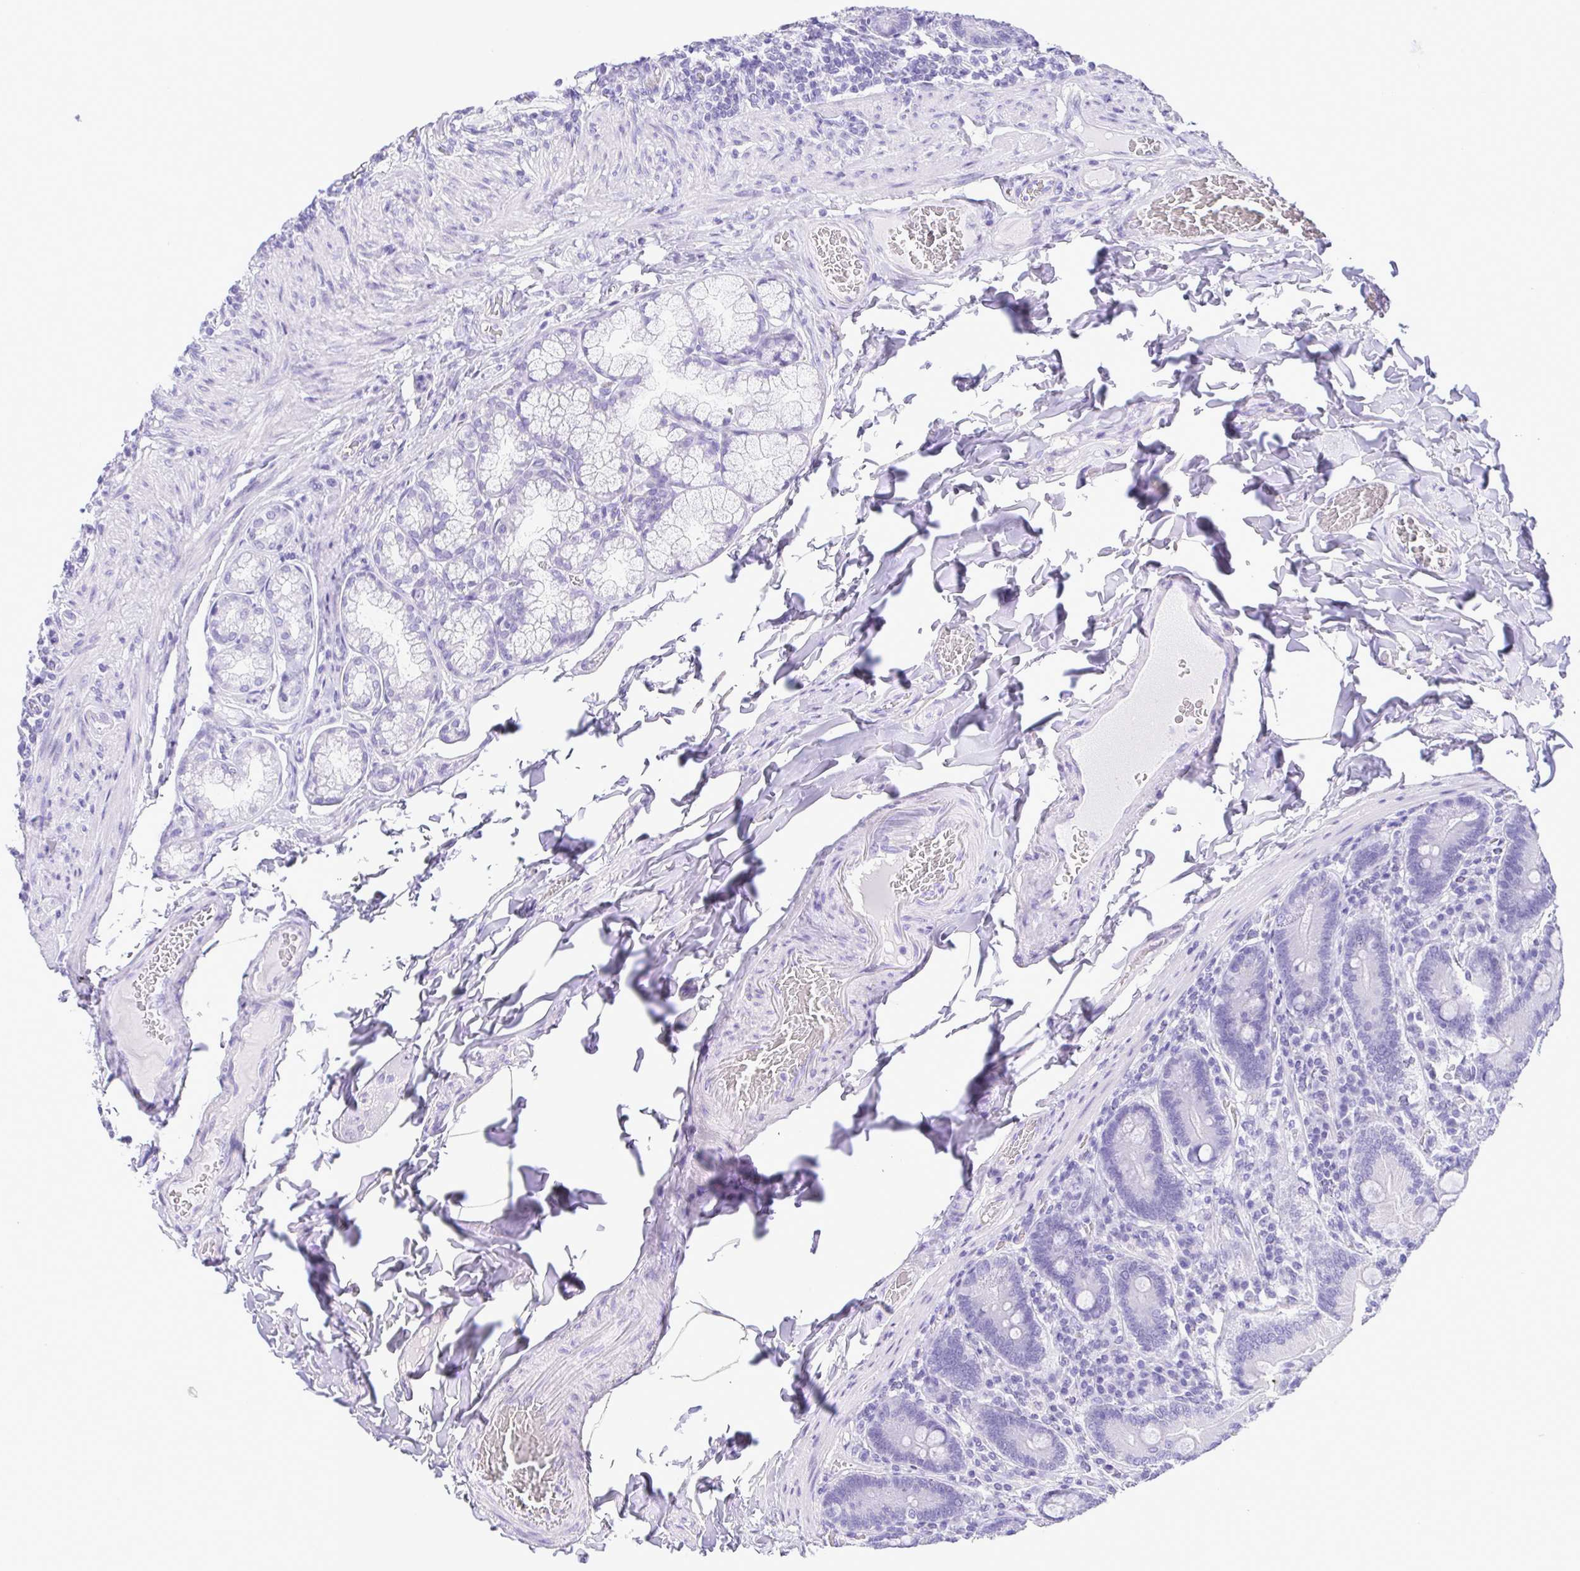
{"staining": {"intensity": "negative", "quantity": "none", "location": "none"}, "tissue": "duodenum", "cell_type": "Glandular cells", "image_type": "normal", "snomed": [{"axis": "morphology", "description": "Normal tissue, NOS"}, {"axis": "topography", "description": "Duodenum"}], "caption": "Immunohistochemistry of unremarkable duodenum exhibits no expression in glandular cells. (Immunohistochemistry (ihc), brightfield microscopy, high magnification).", "gene": "OVGP1", "patient": {"sex": "female", "age": 62}}